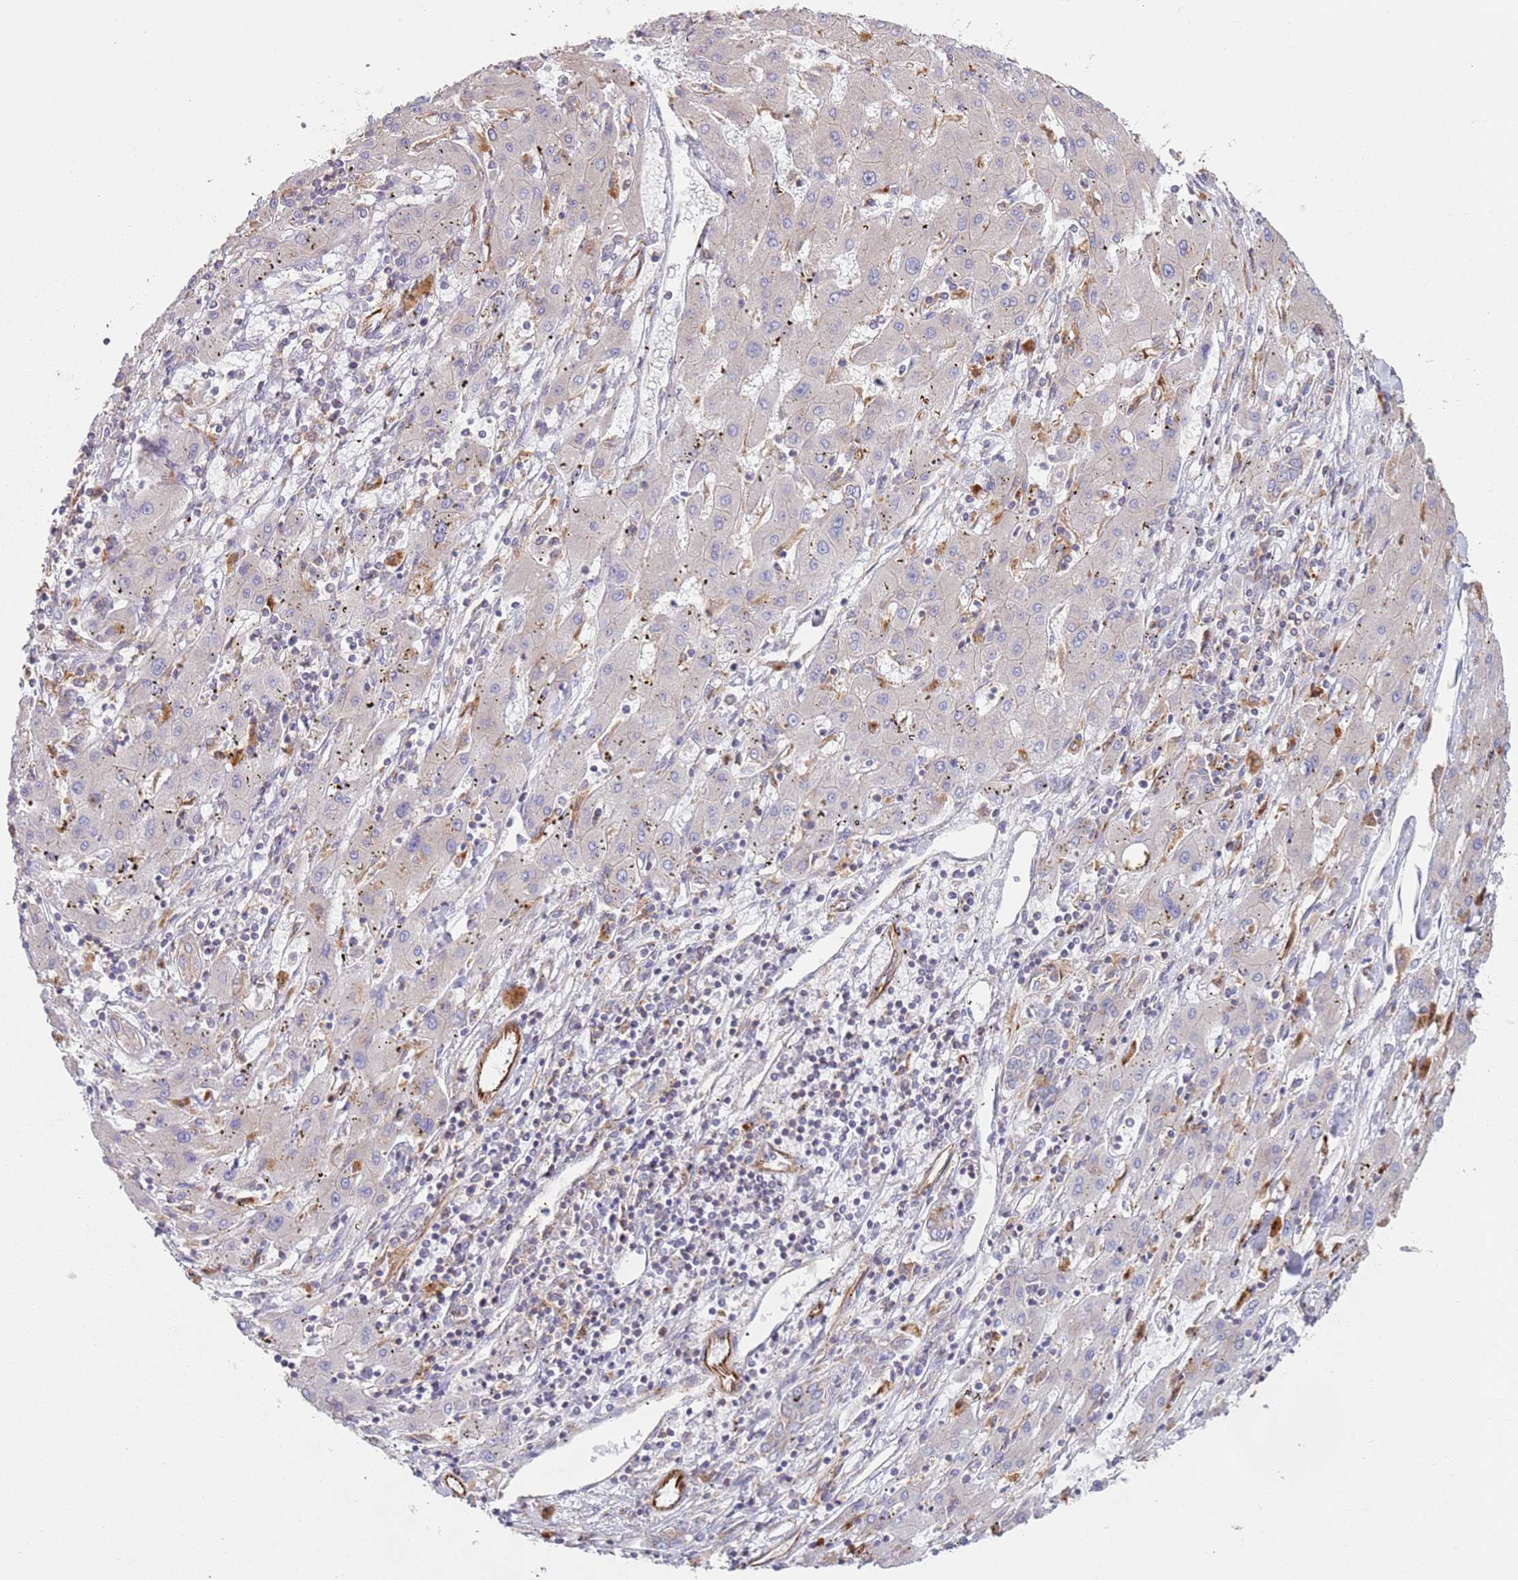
{"staining": {"intensity": "weak", "quantity": "25%-75%", "location": "cytoplasmic/membranous"}, "tissue": "liver cancer", "cell_type": "Tumor cells", "image_type": "cancer", "snomed": [{"axis": "morphology", "description": "Carcinoma, Hepatocellular, NOS"}, {"axis": "topography", "description": "Liver"}], "caption": "The histopathology image displays a brown stain indicating the presence of a protein in the cytoplasmic/membranous of tumor cells in liver hepatocellular carcinoma. (DAB = brown stain, brightfield microscopy at high magnification).", "gene": "SNAPIN", "patient": {"sex": "male", "age": 72}}